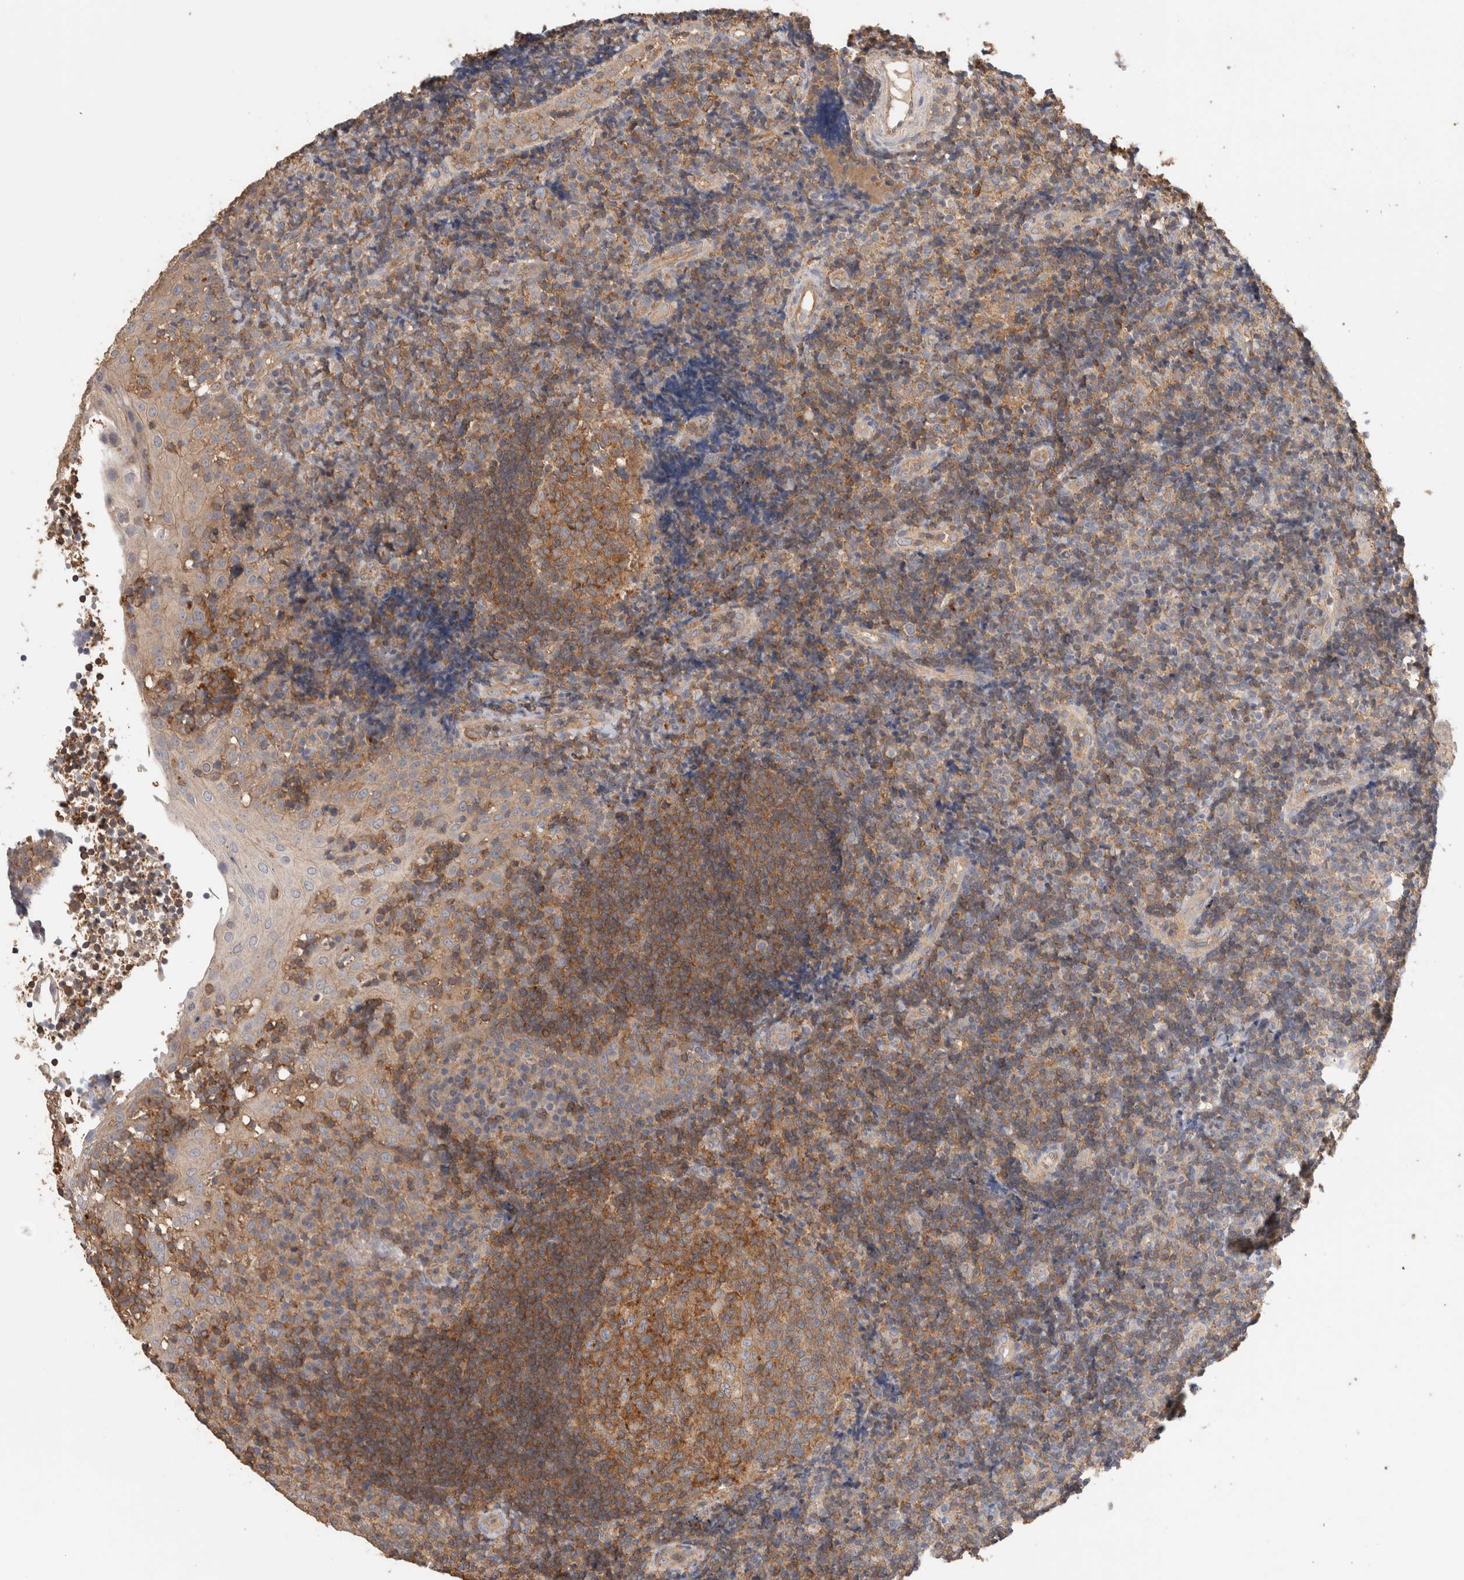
{"staining": {"intensity": "moderate", "quantity": ">75%", "location": "cytoplasmic/membranous"}, "tissue": "tonsil", "cell_type": "Germinal center cells", "image_type": "normal", "snomed": [{"axis": "morphology", "description": "Normal tissue, NOS"}, {"axis": "topography", "description": "Tonsil"}], "caption": "The micrograph exhibits staining of benign tonsil, revealing moderate cytoplasmic/membranous protein expression (brown color) within germinal center cells. The staining is performed using DAB (3,3'-diaminobenzidine) brown chromogen to label protein expression. The nuclei are counter-stained blue using hematoxylin.", "gene": "CFAP418", "patient": {"sex": "female", "age": 40}}